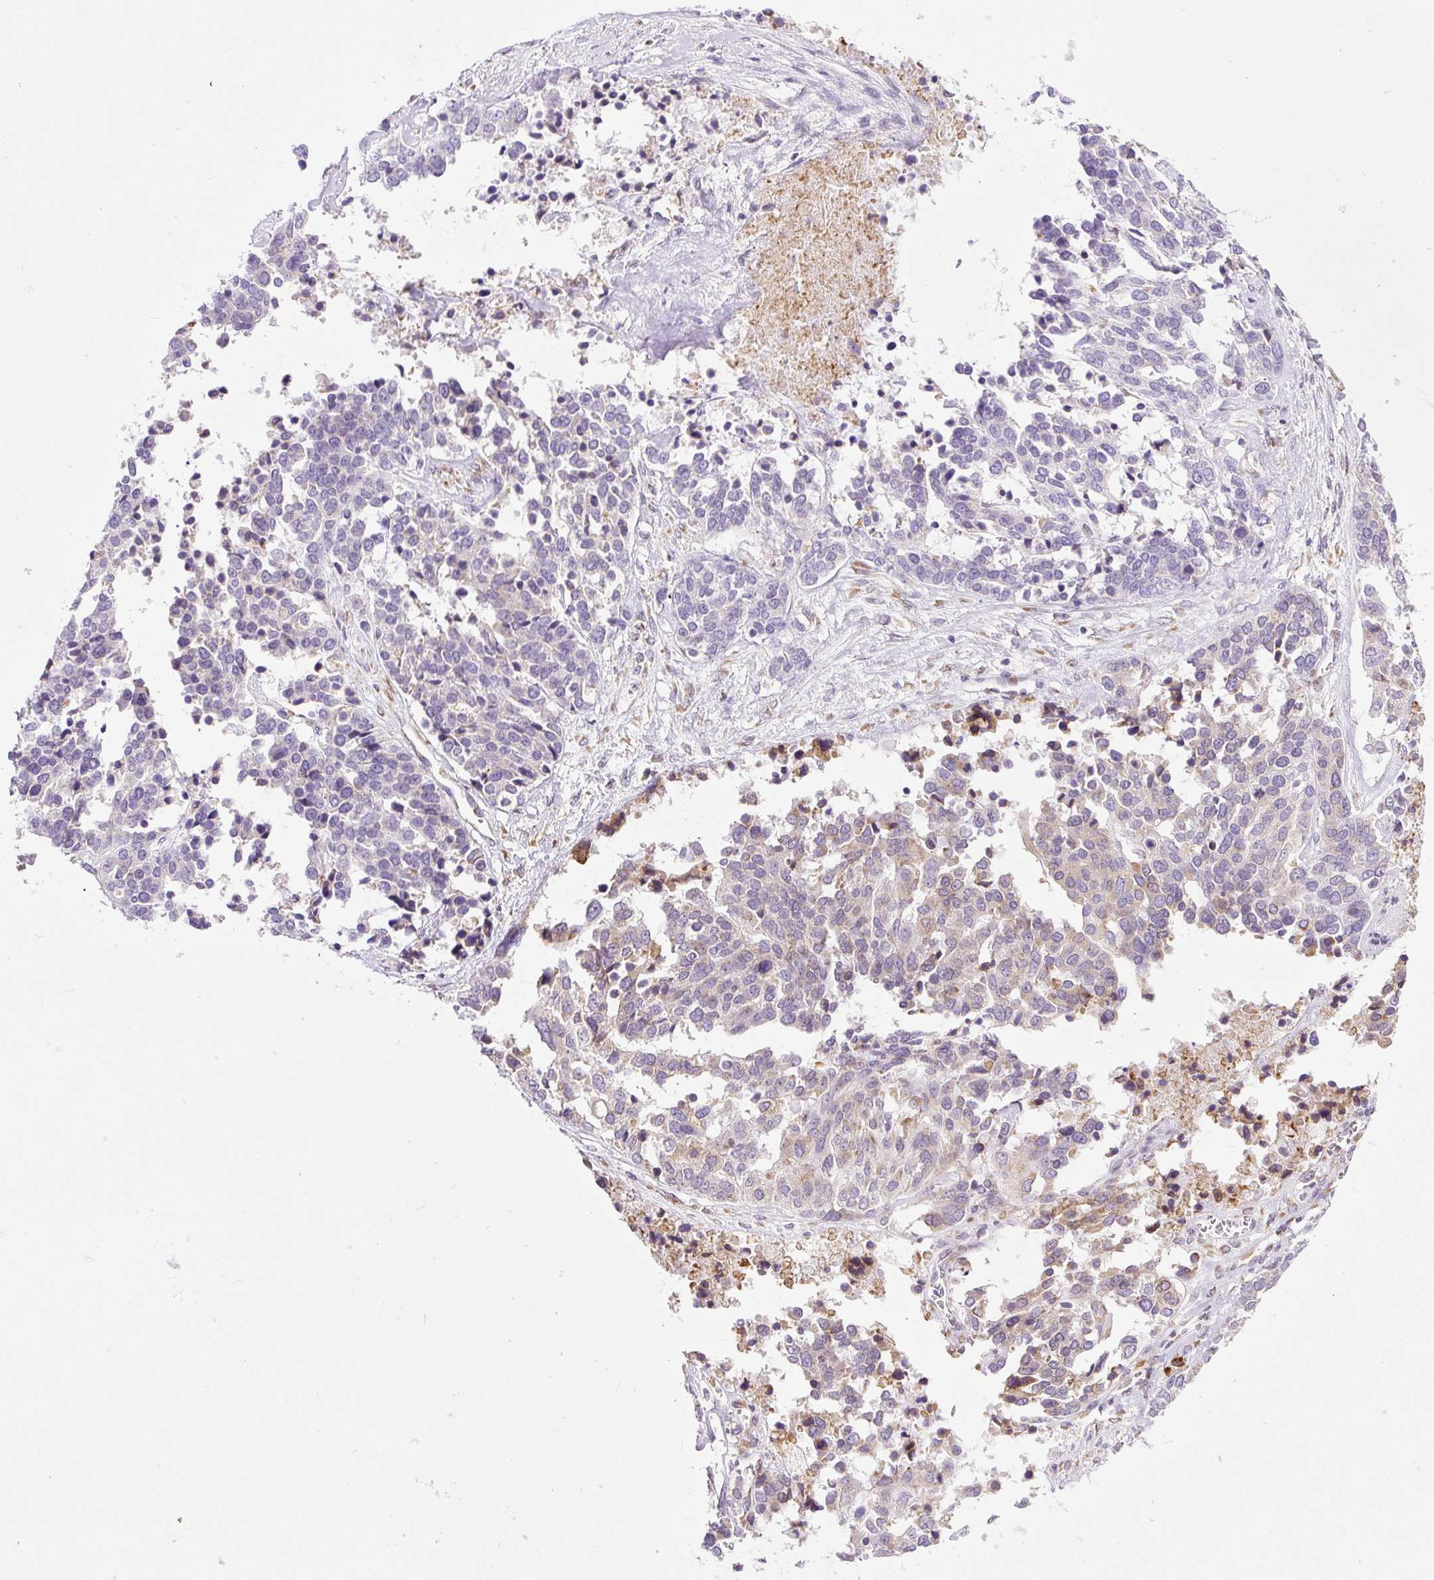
{"staining": {"intensity": "moderate", "quantity": "<25%", "location": "cytoplasmic/membranous"}, "tissue": "ovarian cancer", "cell_type": "Tumor cells", "image_type": "cancer", "snomed": [{"axis": "morphology", "description": "Cystadenocarcinoma, serous, NOS"}, {"axis": "topography", "description": "Ovary"}], "caption": "Immunohistochemistry of human ovarian cancer exhibits low levels of moderate cytoplasmic/membranous positivity in about <25% of tumor cells. (brown staining indicates protein expression, while blue staining denotes nuclei).", "gene": "DDOST", "patient": {"sex": "female", "age": 44}}